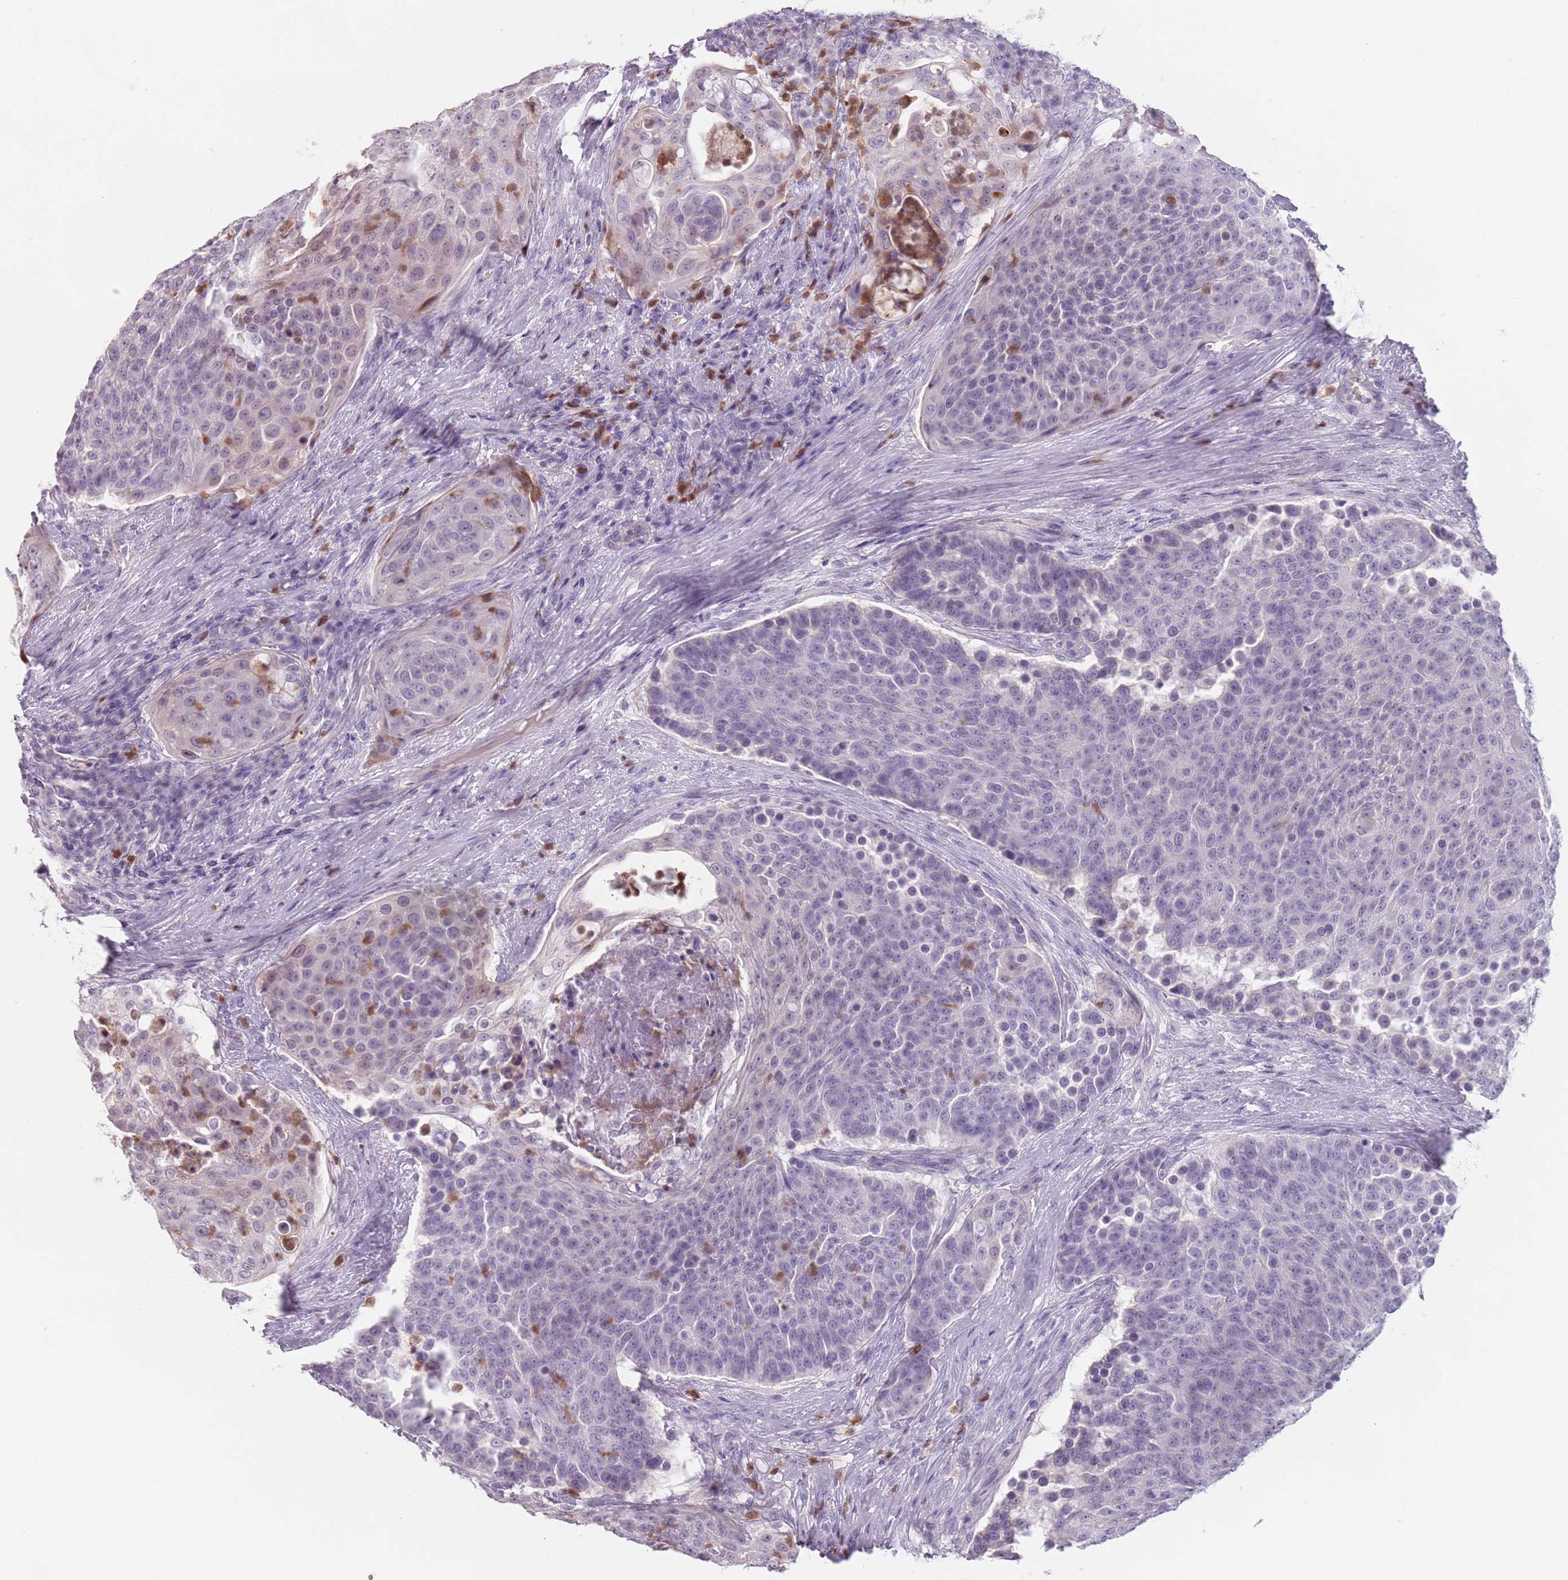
{"staining": {"intensity": "negative", "quantity": "none", "location": "none"}, "tissue": "urothelial cancer", "cell_type": "Tumor cells", "image_type": "cancer", "snomed": [{"axis": "morphology", "description": "Urothelial carcinoma, High grade"}, {"axis": "topography", "description": "Urinary bladder"}], "caption": "Immunohistochemistry (IHC) micrograph of neoplastic tissue: urothelial cancer stained with DAB (3,3'-diaminobenzidine) shows no significant protein expression in tumor cells.", "gene": "ZNF584", "patient": {"sex": "female", "age": 63}}